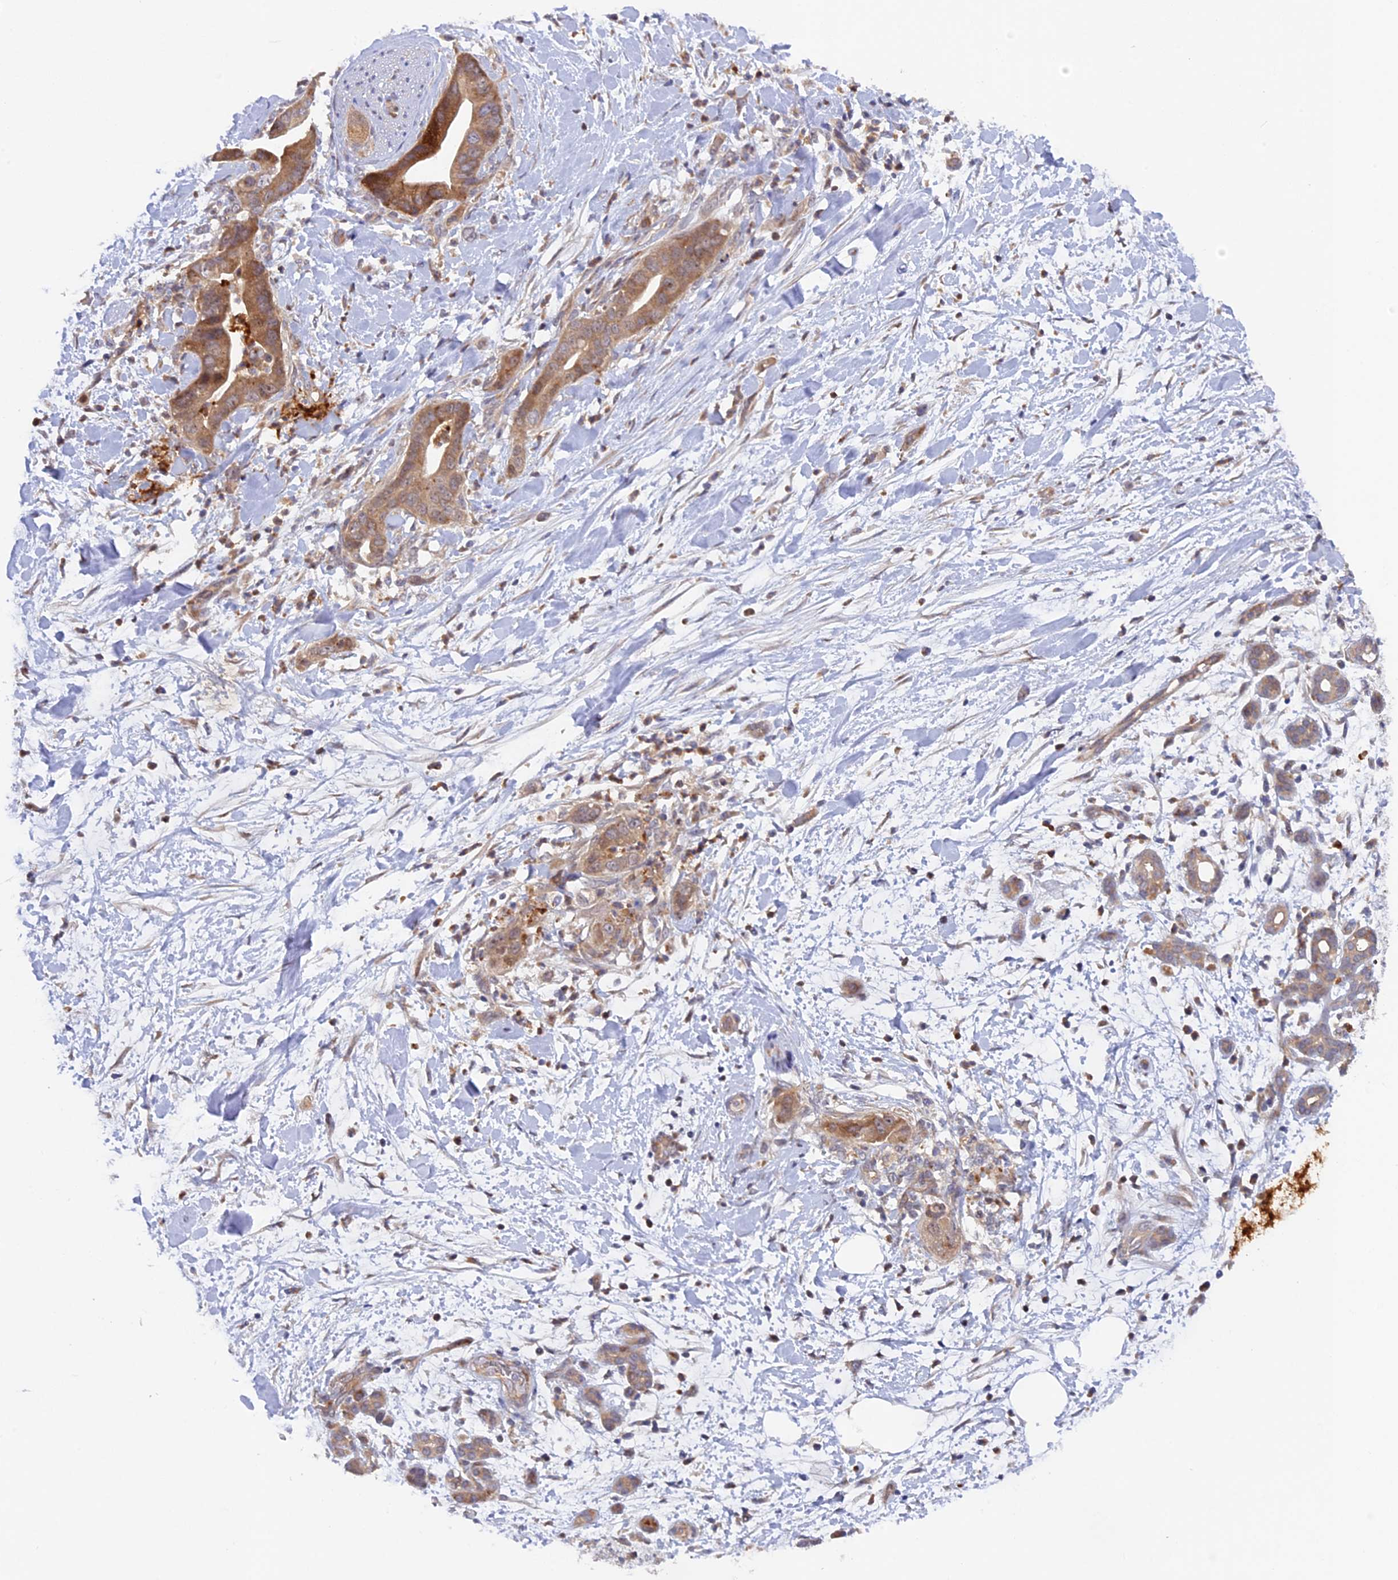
{"staining": {"intensity": "moderate", "quantity": ">75%", "location": "cytoplasmic/membranous"}, "tissue": "pancreatic cancer", "cell_type": "Tumor cells", "image_type": "cancer", "snomed": [{"axis": "morphology", "description": "Adenocarcinoma, NOS"}, {"axis": "topography", "description": "Pancreas"}], "caption": "The photomicrograph reveals a brown stain indicating the presence of a protein in the cytoplasmic/membranous of tumor cells in pancreatic cancer. (DAB IHC with brightfield microscopy, high magnification).", "gene": "FERMT1", "patient": {"sex": "female", "age": 78}}